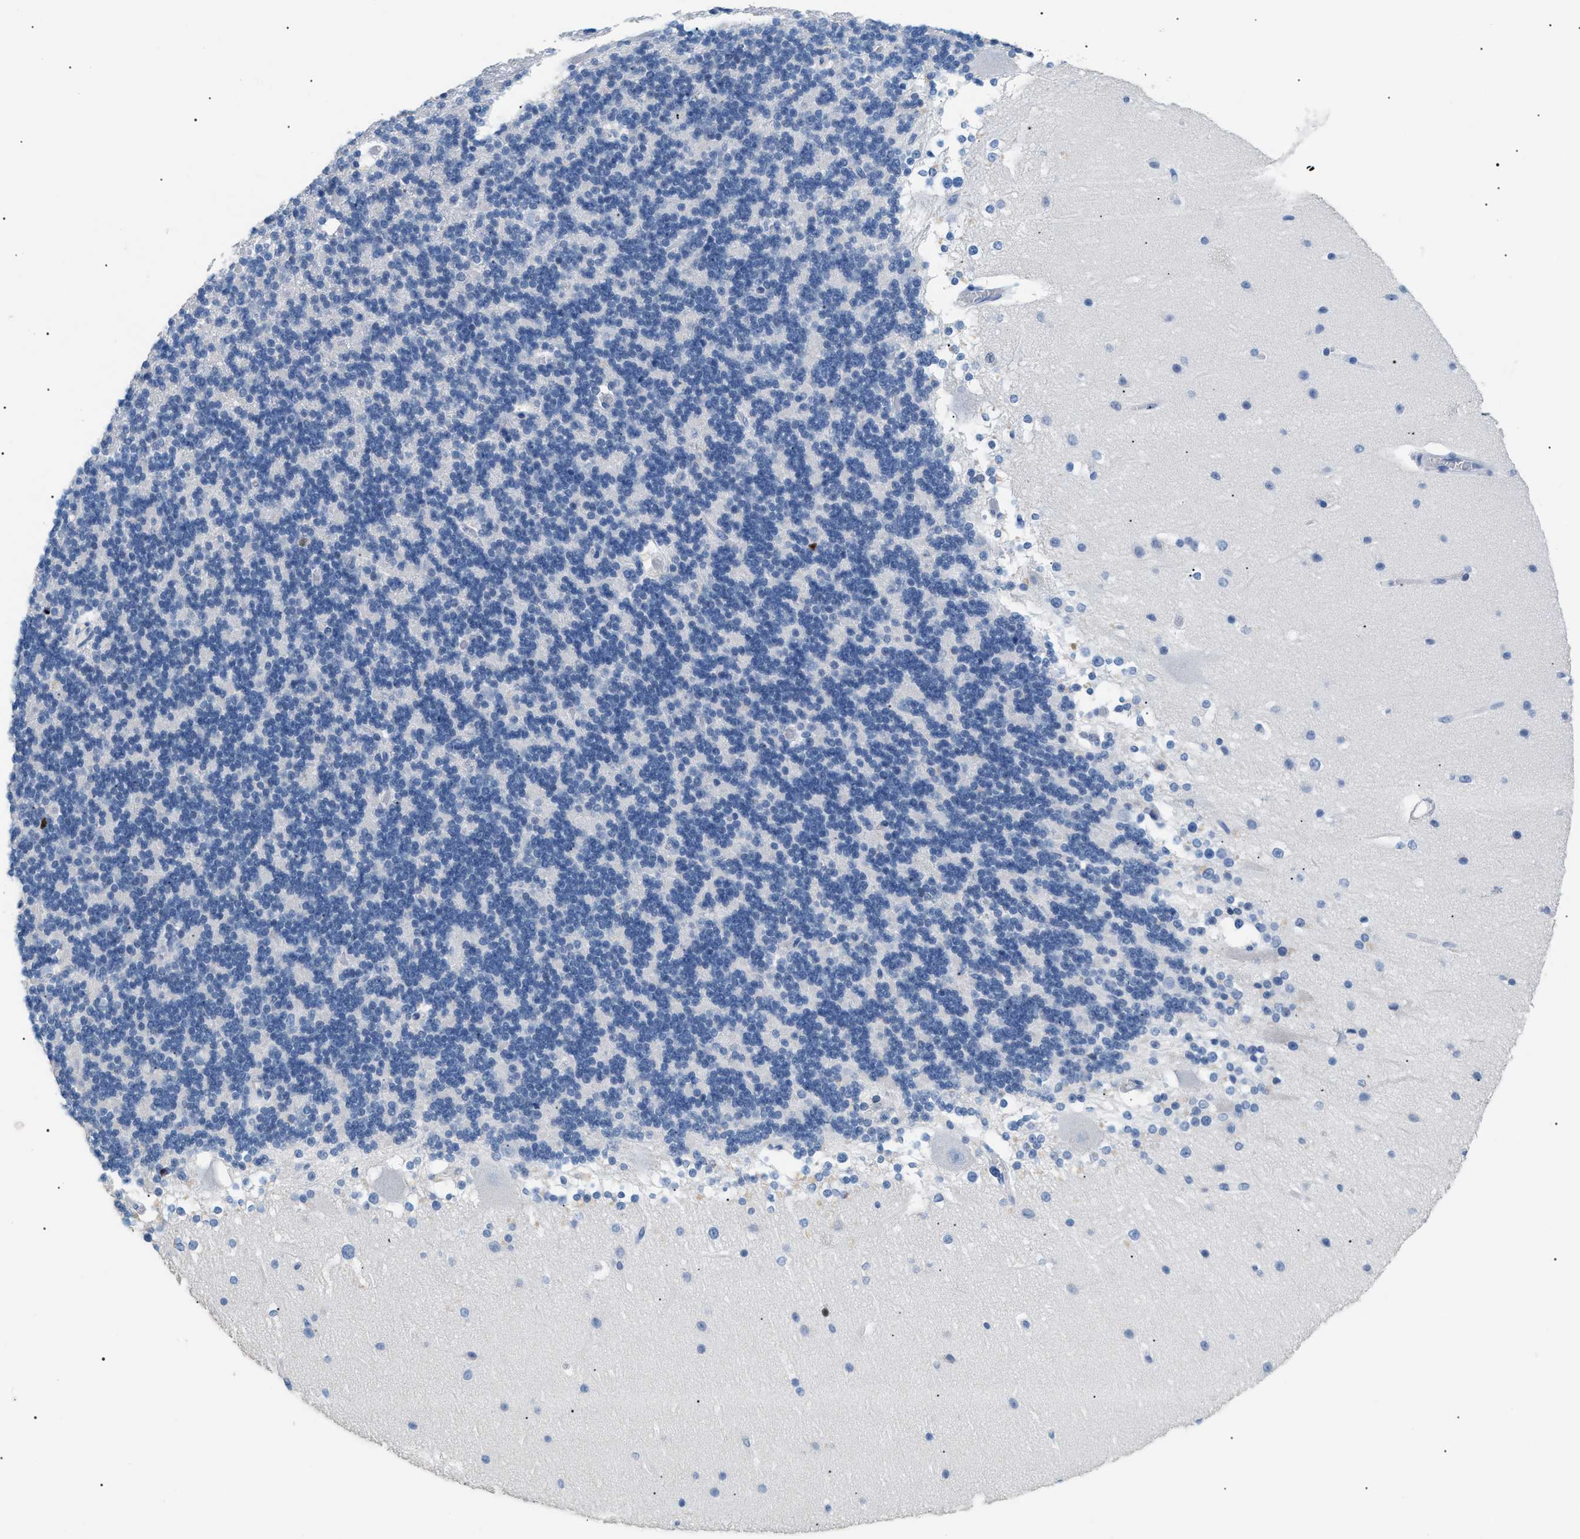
{"staining": {"intensity": "negative", "quantity": "none", "location": "none"}, "tissue": "cerebellum", "cell_type": "Cells in granular layer", "image_type": "normal", "snomed": [{"axis": "morphology", "description": "Normal tissue, NOS"}, {"axis": "topography", "description": "Cerebellum"}], "caption": "Immunohistochemical staining of unremarkable human cerebellum shows no significant positivity in cells in granular layer.", "gene": "MCM7", "patient": {"sex": "female", "age": 19}}